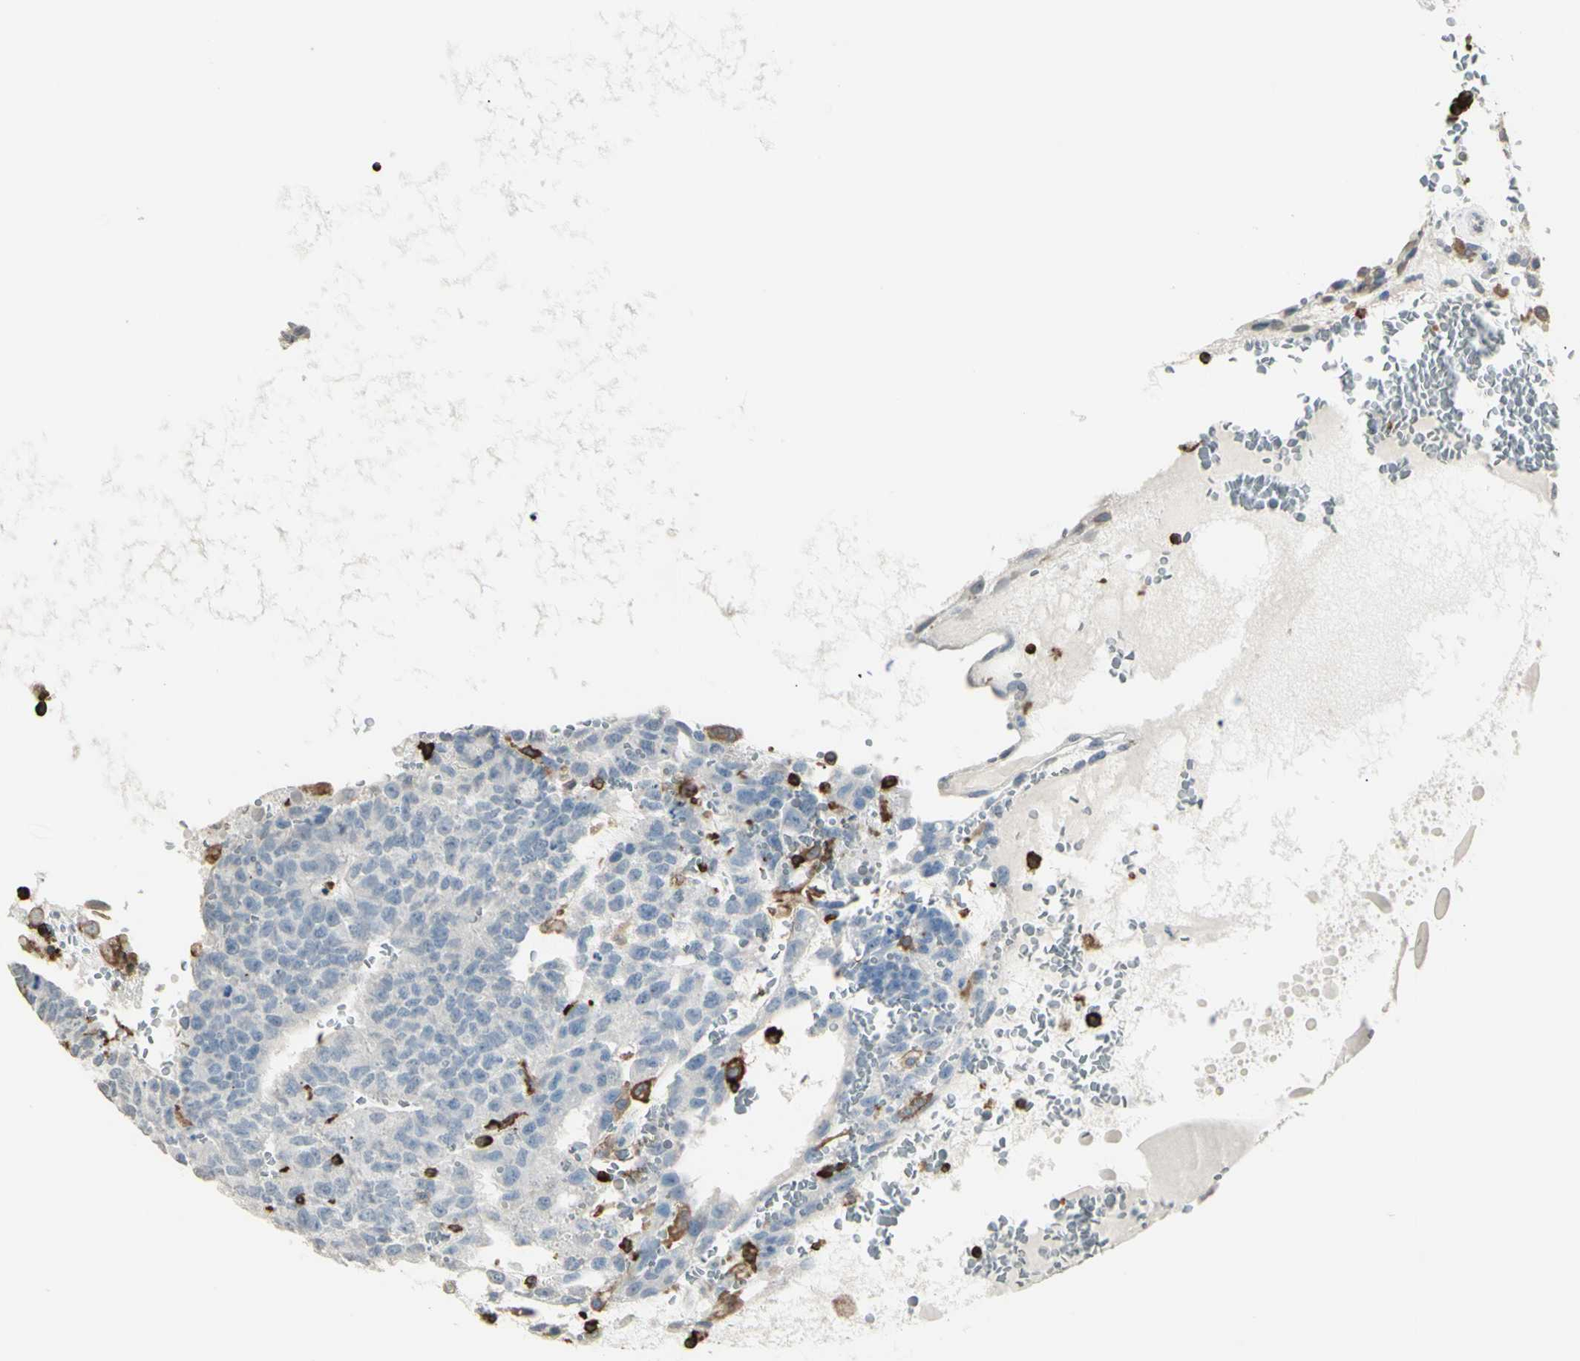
{"staining": {"intensity": "negative", "quantity": "none", "location": "none"}, "tissue": "testis cancer", "cell_type": "Tumor cells", "image_type": "cancer", "snomed": [{"axis": "morphology", "description": "Seminoma, NOS"}, {"axis": "morphology", "description": "Carcinoma, Embryonal, NOS"}, {"axis": "topography", "description": "Testis"}], "caption": "High power microscopy micrograph of an IHC image of embryonal carcinoma (testis), revealing no significant positivity in tumor cells.", "gene": "PSTPIP1", "patient": {"sex": "male", "age": 52}}